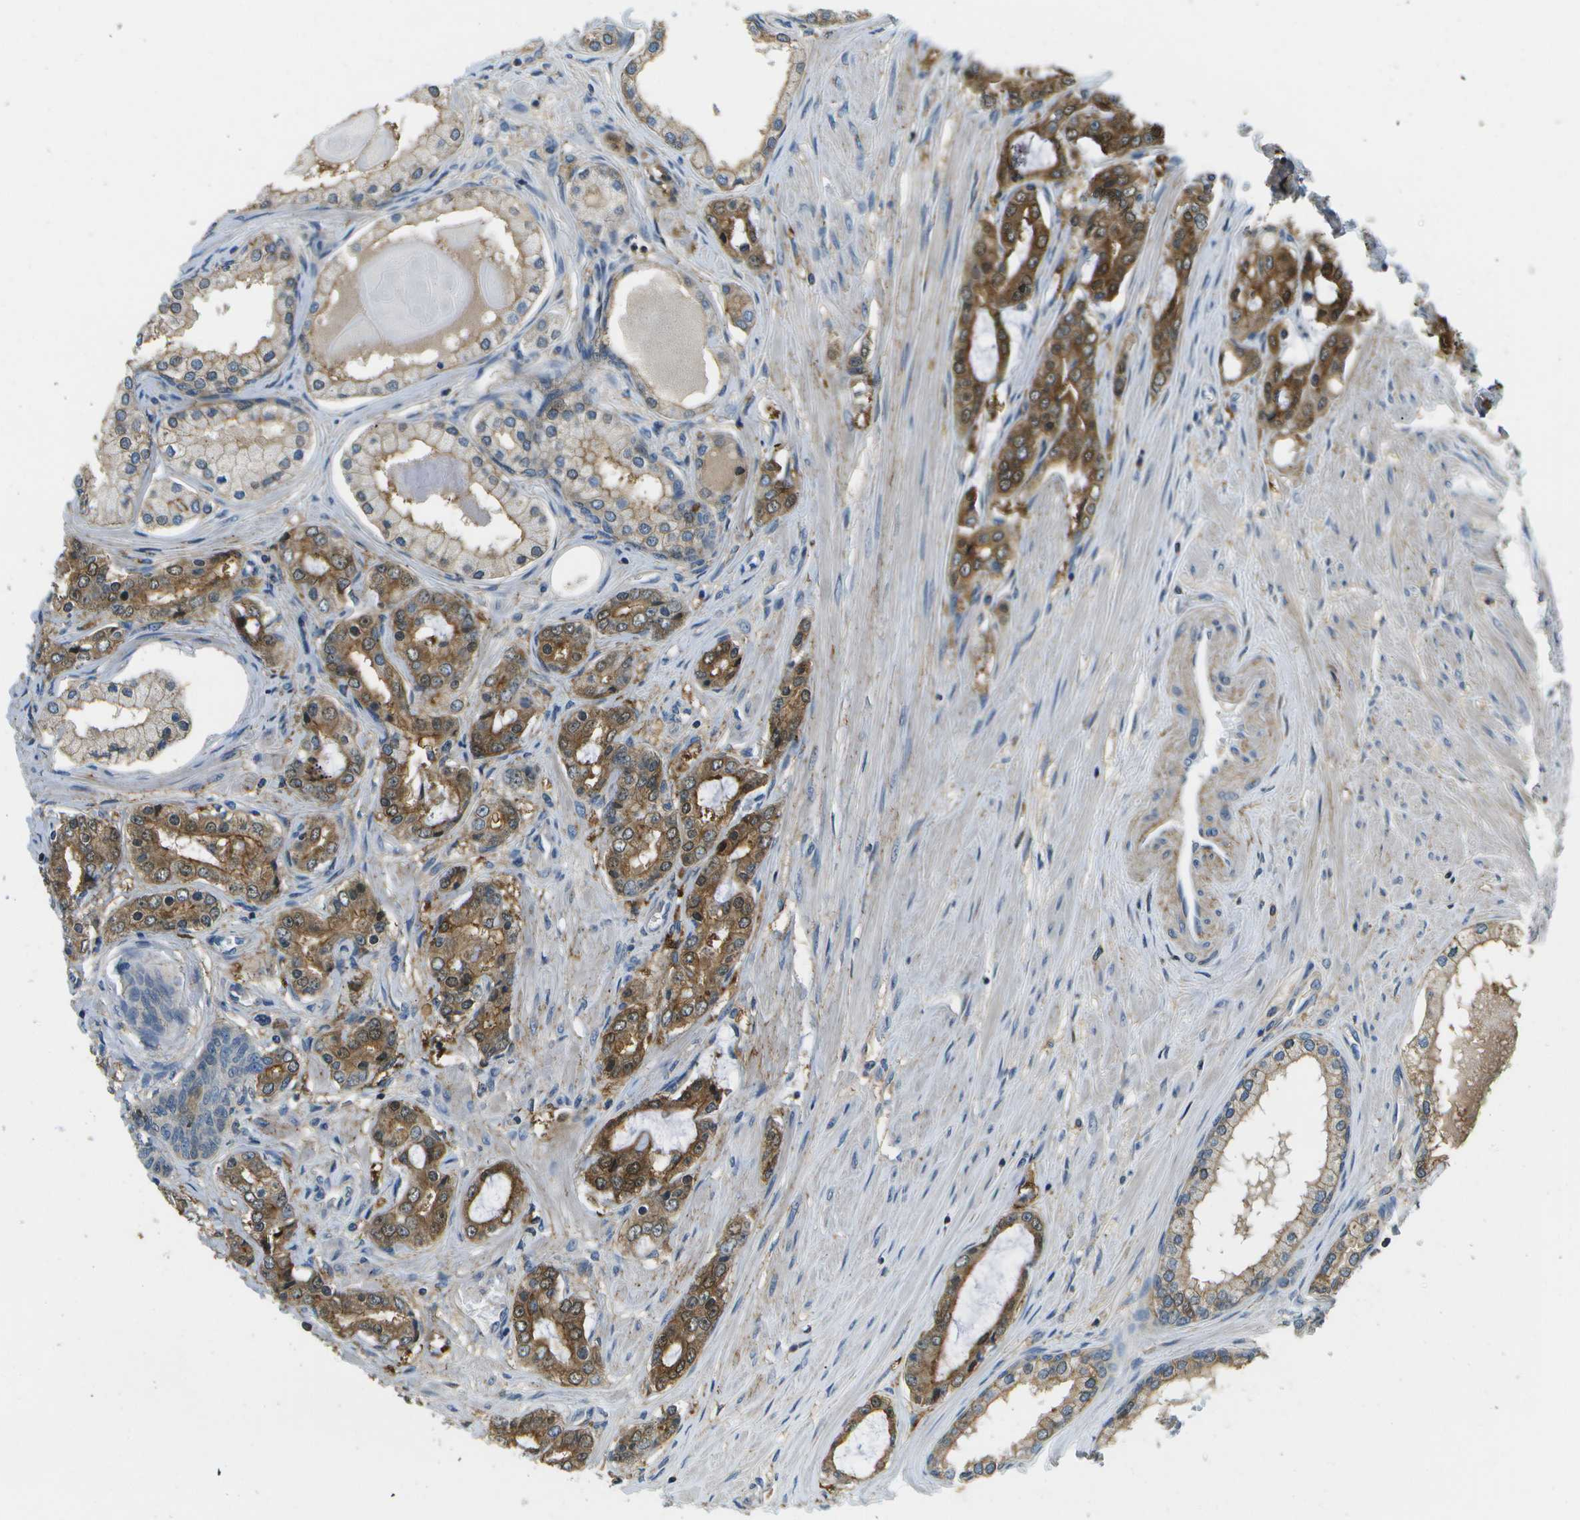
{"staining": {"intensity": "moderate", "quantity": ">75%", "location": "cytoplasmic/membranous"}, "tissue": "prostate cancer", "cell_type": "Tumor cells", "image_type": "cancer", "snomed": [{"axis": "morphology", "description": "Adenocarcinoma, Low grade"}, {"axis": "topography", "description": "Prostate"}], "caption": "Tumor cells exhibit medium levels of moderate cytoplasmic/membranous expression in about >75% of cells in adenocarcinoma (low-grade) (prostate).", "gene": "LRRC66", "patient": {"sex": "male", "age": 63}}